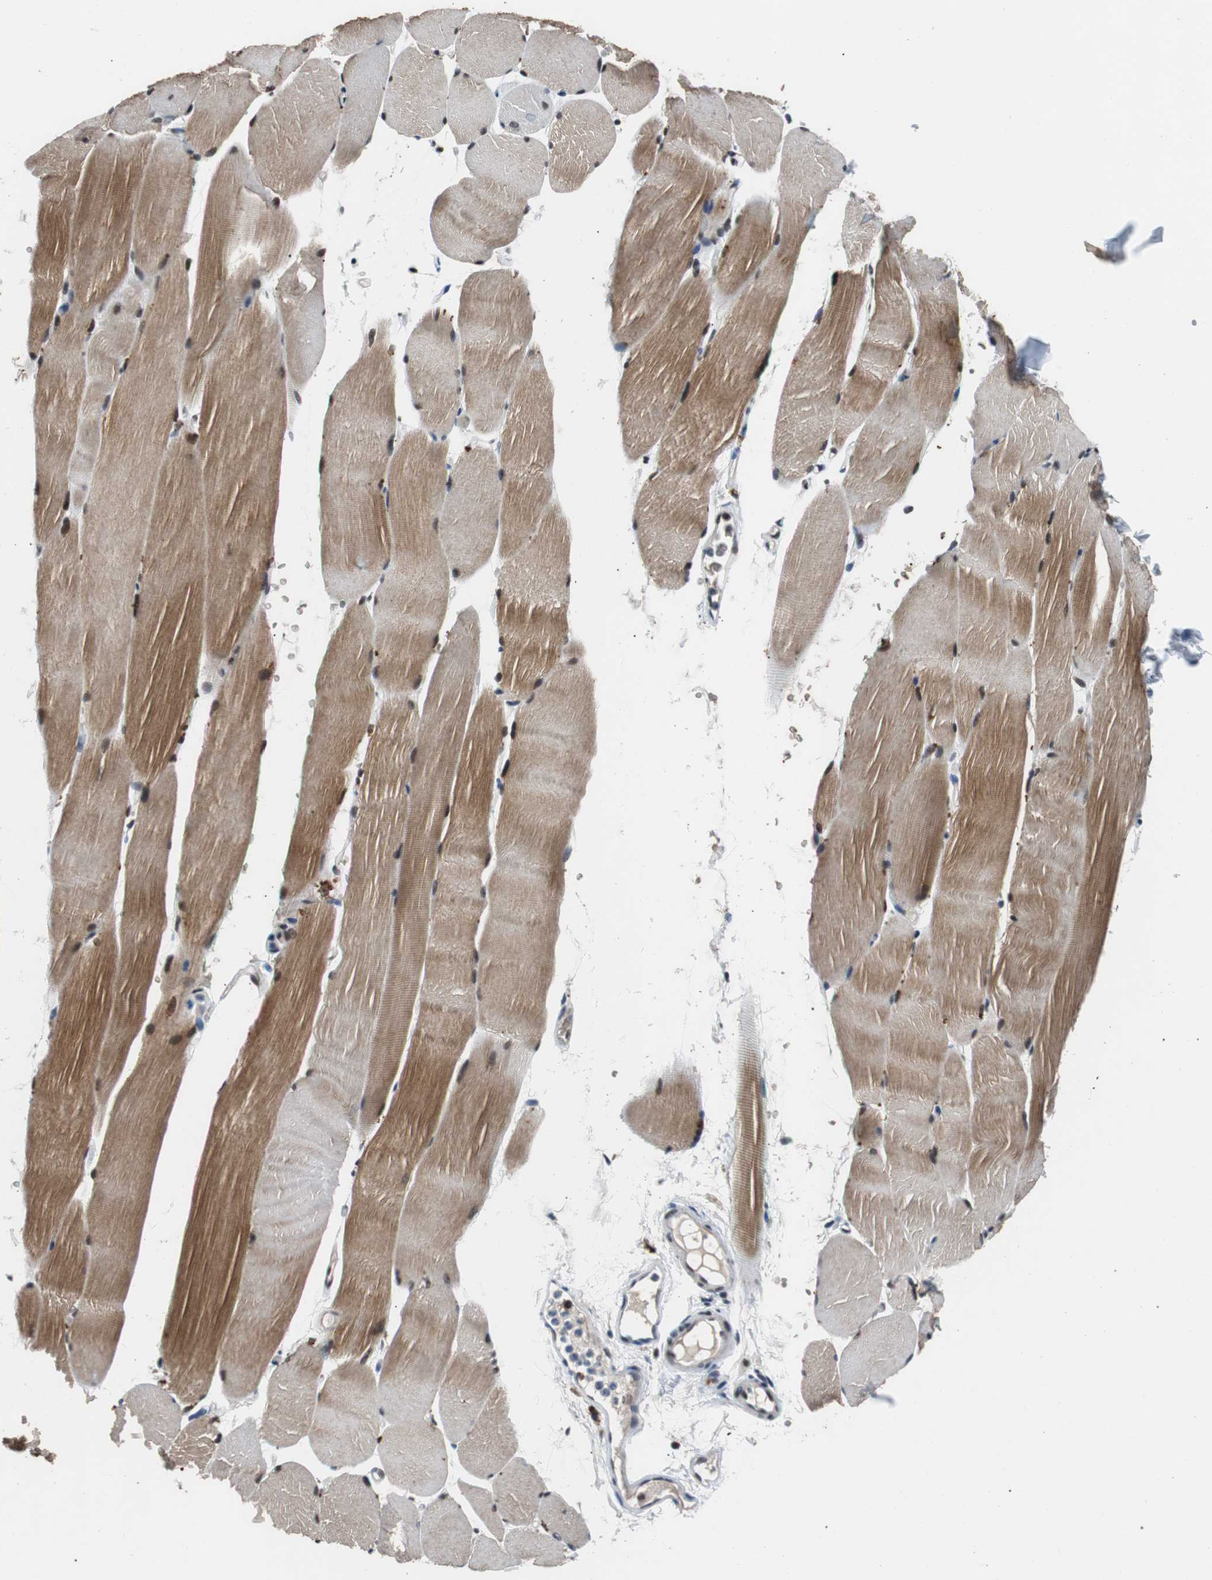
{"staining": {"intensity": "moderate", "quantity": "25%-75%", "location": "cytoplasmic/membranous,nuclear"}, "tissue": "skeletal muscle", "cell_type": "Myocytes", "image_type": "normal", "snomed": [{"axis": "morphology", "description": "Normal tissue, NOS"}, {"axis": "topography", "description": "Skeletal muscle"}, {"axis": "topography", "description": "Parathyroid gland"}], "caption": "About 25%-75% of myocytes in normal human skeletal muscle show moderate cytoplasmic/membranous,nuclear protein staining as visualized by brown immunohistochemical staining.", "gene": "USP28", "patient": {"sex": "female", "age": 37}}